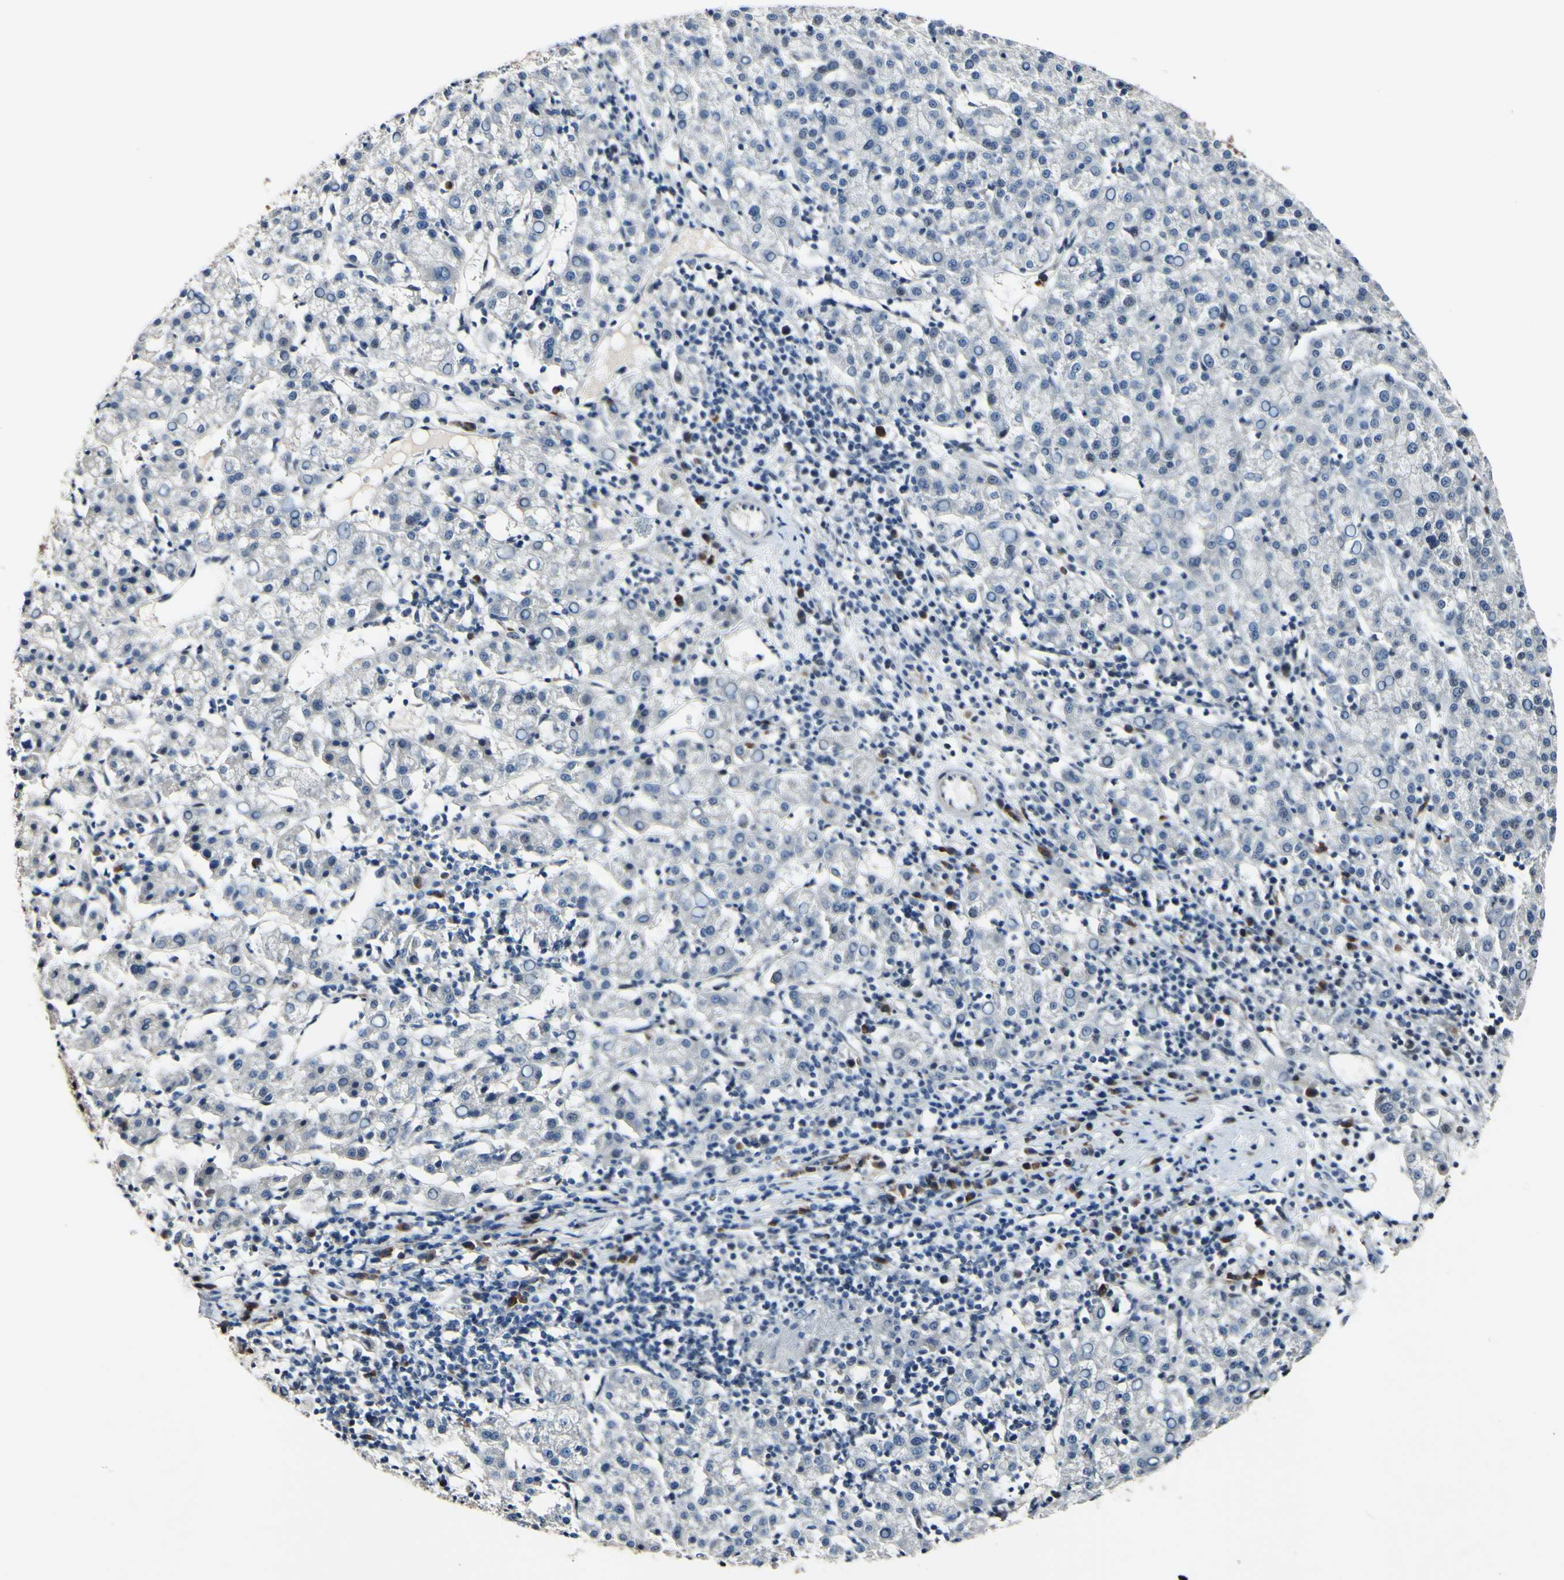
{"staining": {"intensity": "negative", "quantity": "none", "location": "none"}, "tissue": "liver cancer", "cell_type": "Tumor cells", "image_type": "cancer", "snomed": [{"axis": "morphology", "description": "Carcinoma, Hepatocellular, NOS"}, {"axis": "topography", "description": "Liver"}], "caption": "Tumor cells are negative for brown protein staining in liver hepatocellular carcinoma.", "gene": "PSMD10", "patient": {"sex": "female", "age": 58}}